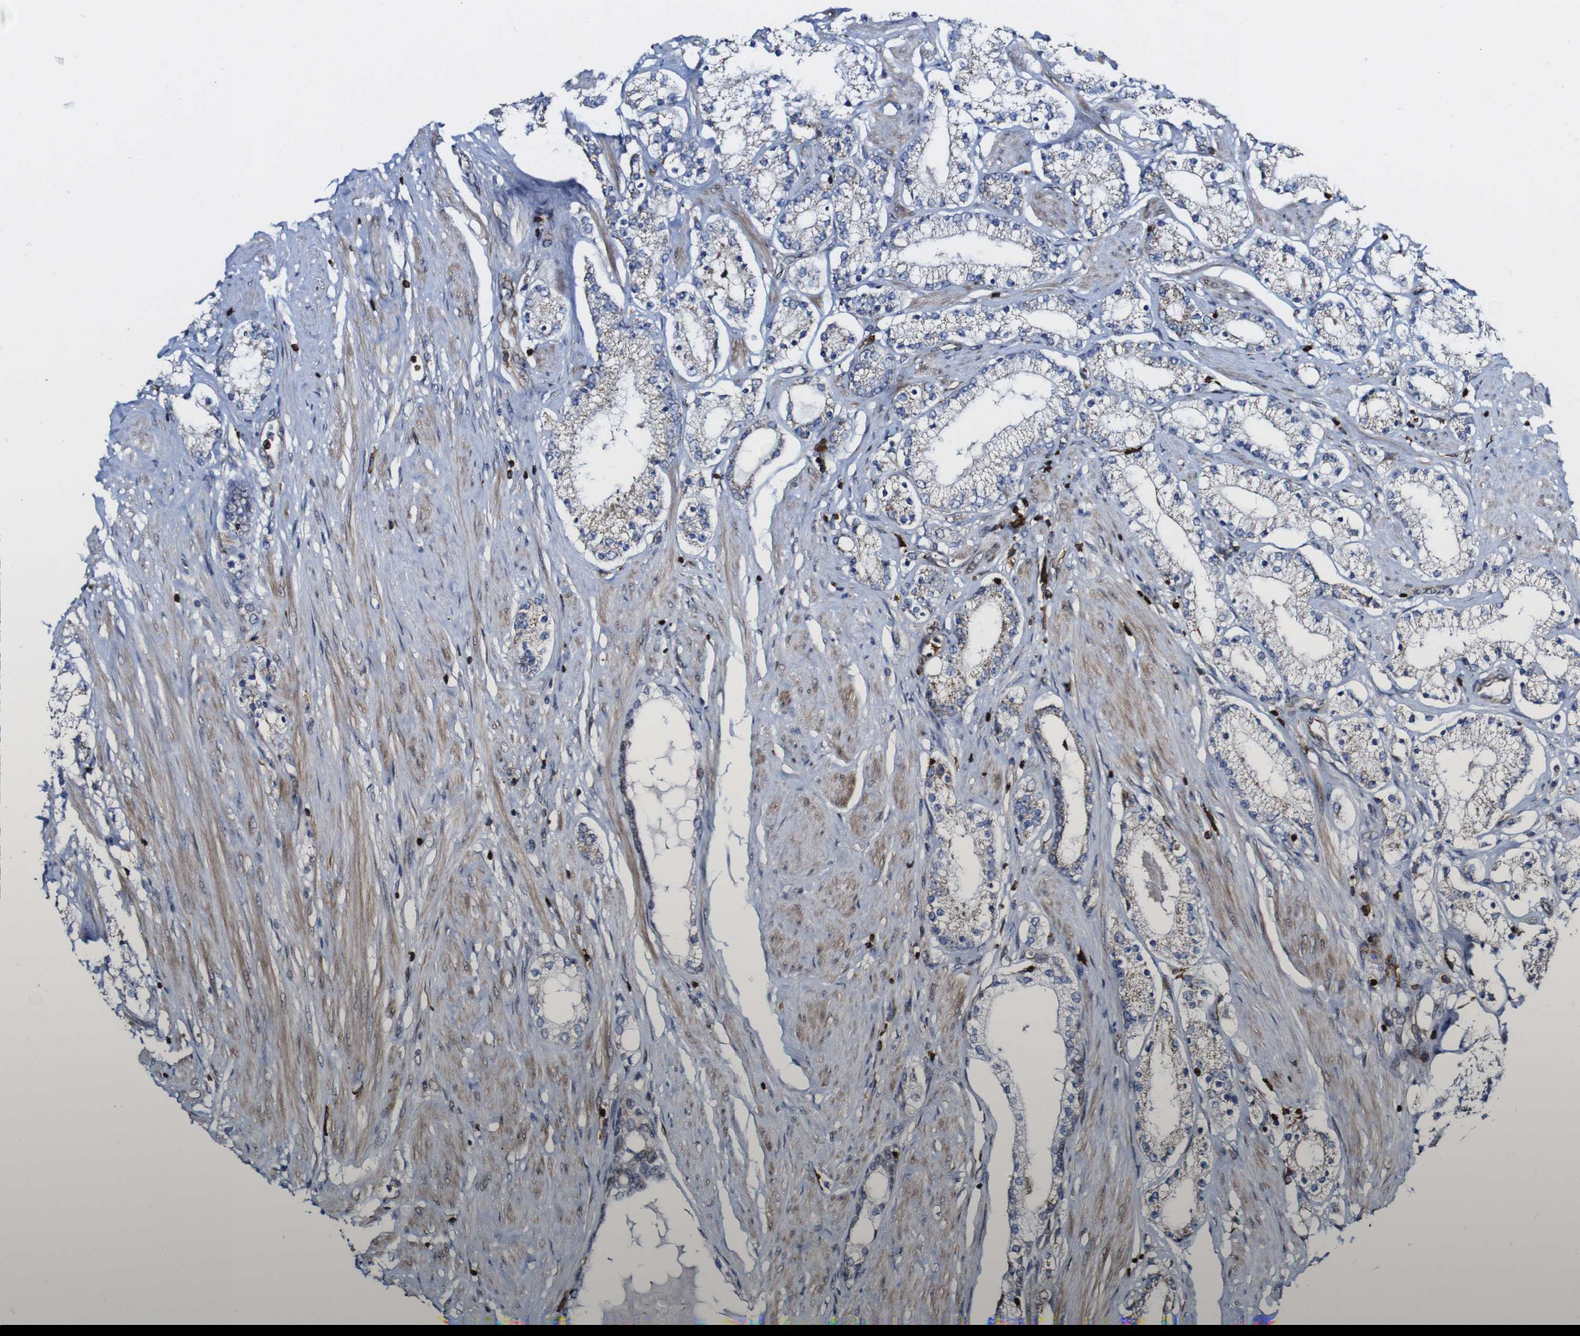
{"staining": {"intensity": "weak", "quantity": ">75%", "location": "cytoplasmic/membranous"}, "tissue": "prostate cancer", "cell_type": "Tumor cells", "image_type": "cancer", "snomed": [{"axis": "morphology", "description": "Adenocarcinoma, Low grade"}, {"axis": "topography", "description": "Prostate"}], "caption": "The immunohistochemical stain shows weak cytoplasmic/membranous positivity in tumor cells of prostate adenocarcinoma (low-grade) tissue. The staining is performed using DAB brown chromogen to label protein expression. The nuclei are counter-stained blue using hematoxylin.", "gene": "JAK2", "patient": {"sex": "male", "age": 63}}